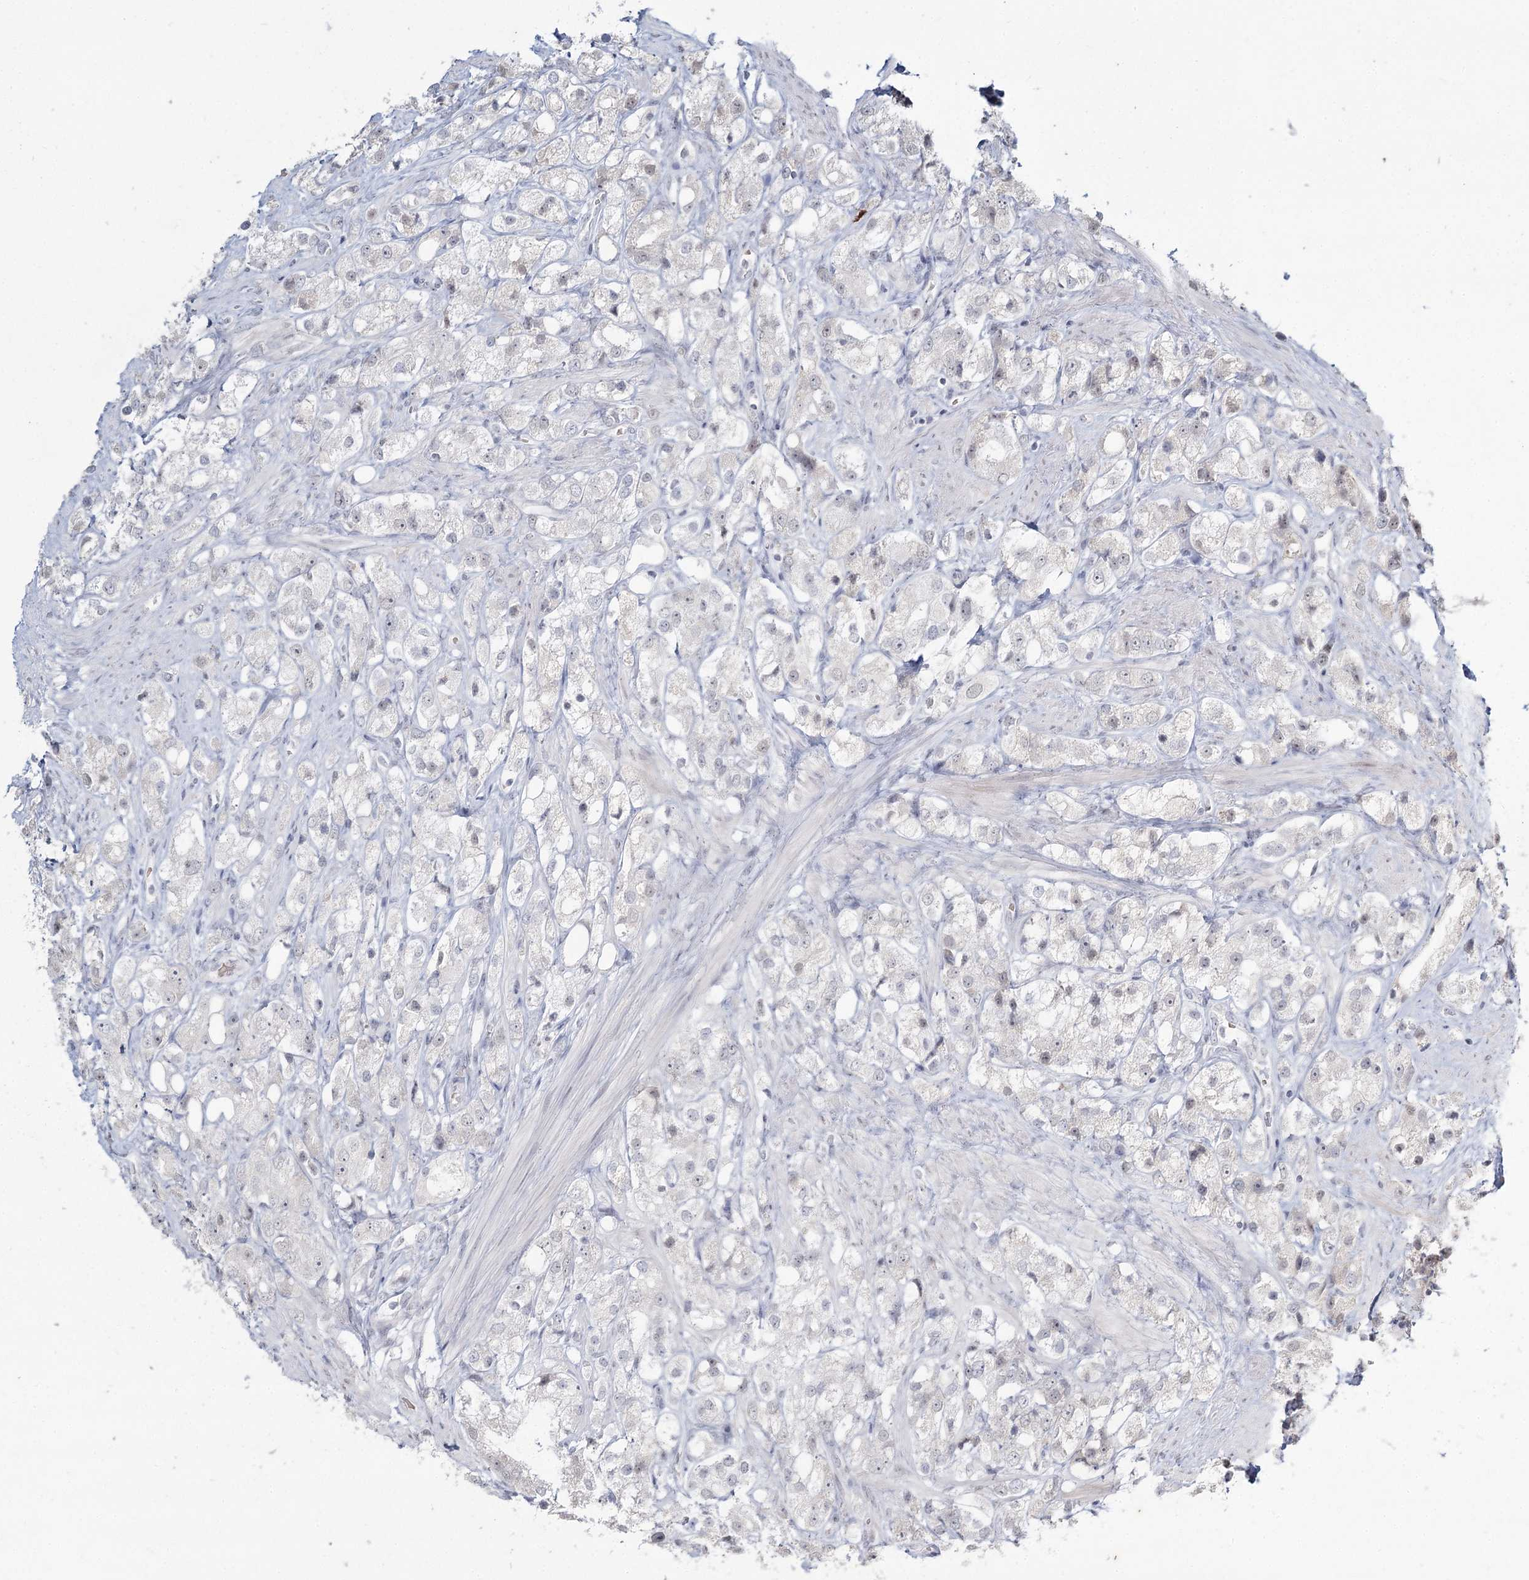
{"staining": {"intensity": "weak", "quantity": "<25%", "location": "nuclear"}, "tissue": "prostate cancer", "cell_type": "Tumor cells", "image_type": "cancer", "snomed": [{"axis": "morphology", "description": "Adenocarcinoma, NOS"}, {"axis": "topography", "description": "Prostate"}], "caption": "Tumor cells are negative for protein expression in human adenocarcinoma (prostate).", "gene": "LY6G5C", "patient": {"sex": "male", "age": 79}}